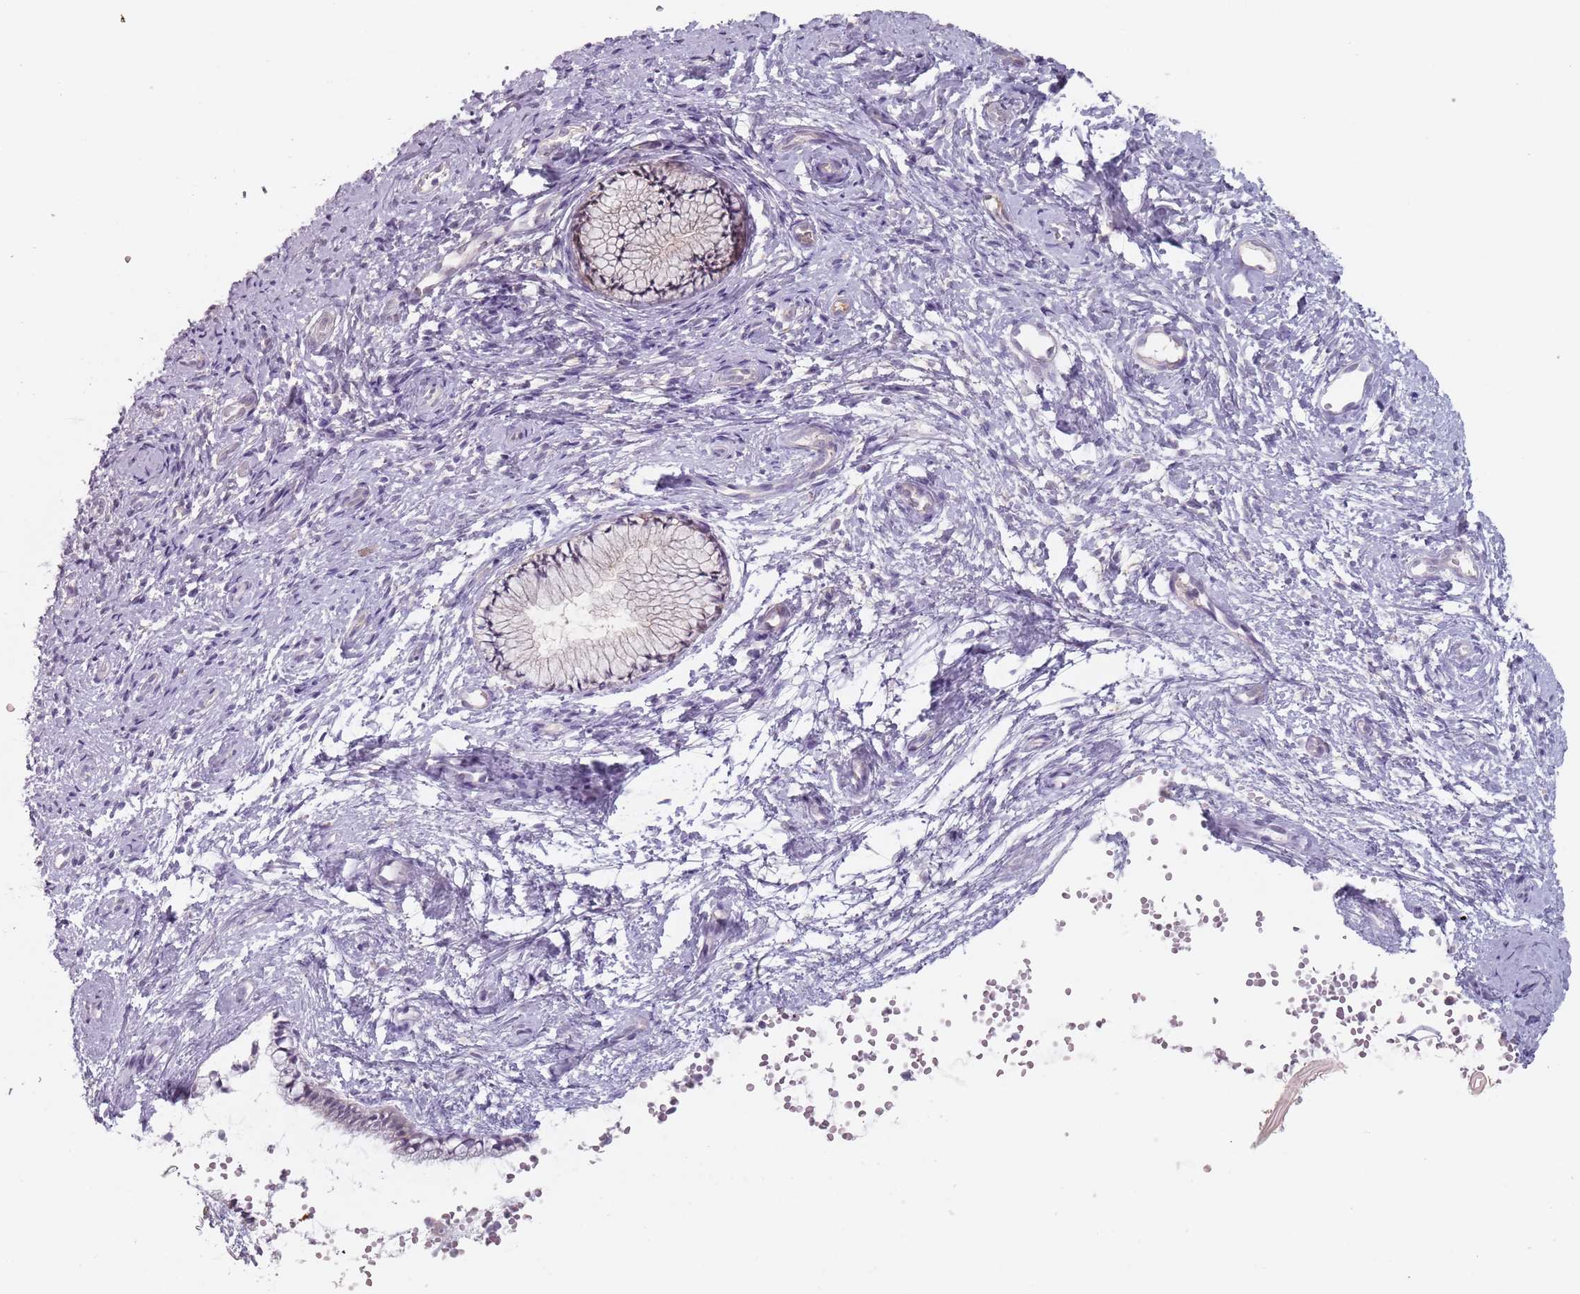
{"staining": {"intensity": "weak", "quantity": "25%-75%", "location": "nuclear"}, "tissue": "cervix", "cell_type": "Glandular cells", "image_type": "normal", "snomed": [{"axis": "morphology", "description": "Normal tissue, NOS"}, {"axis": "topography", "description": "Cervix"}], "caption": "Protein staining demonstrates weak nuclear staining in about 25%-75% of glandular cells in unremarkable cervix.", "gene": "NAXE", "patient": {"sex": "female", "age": 57}}